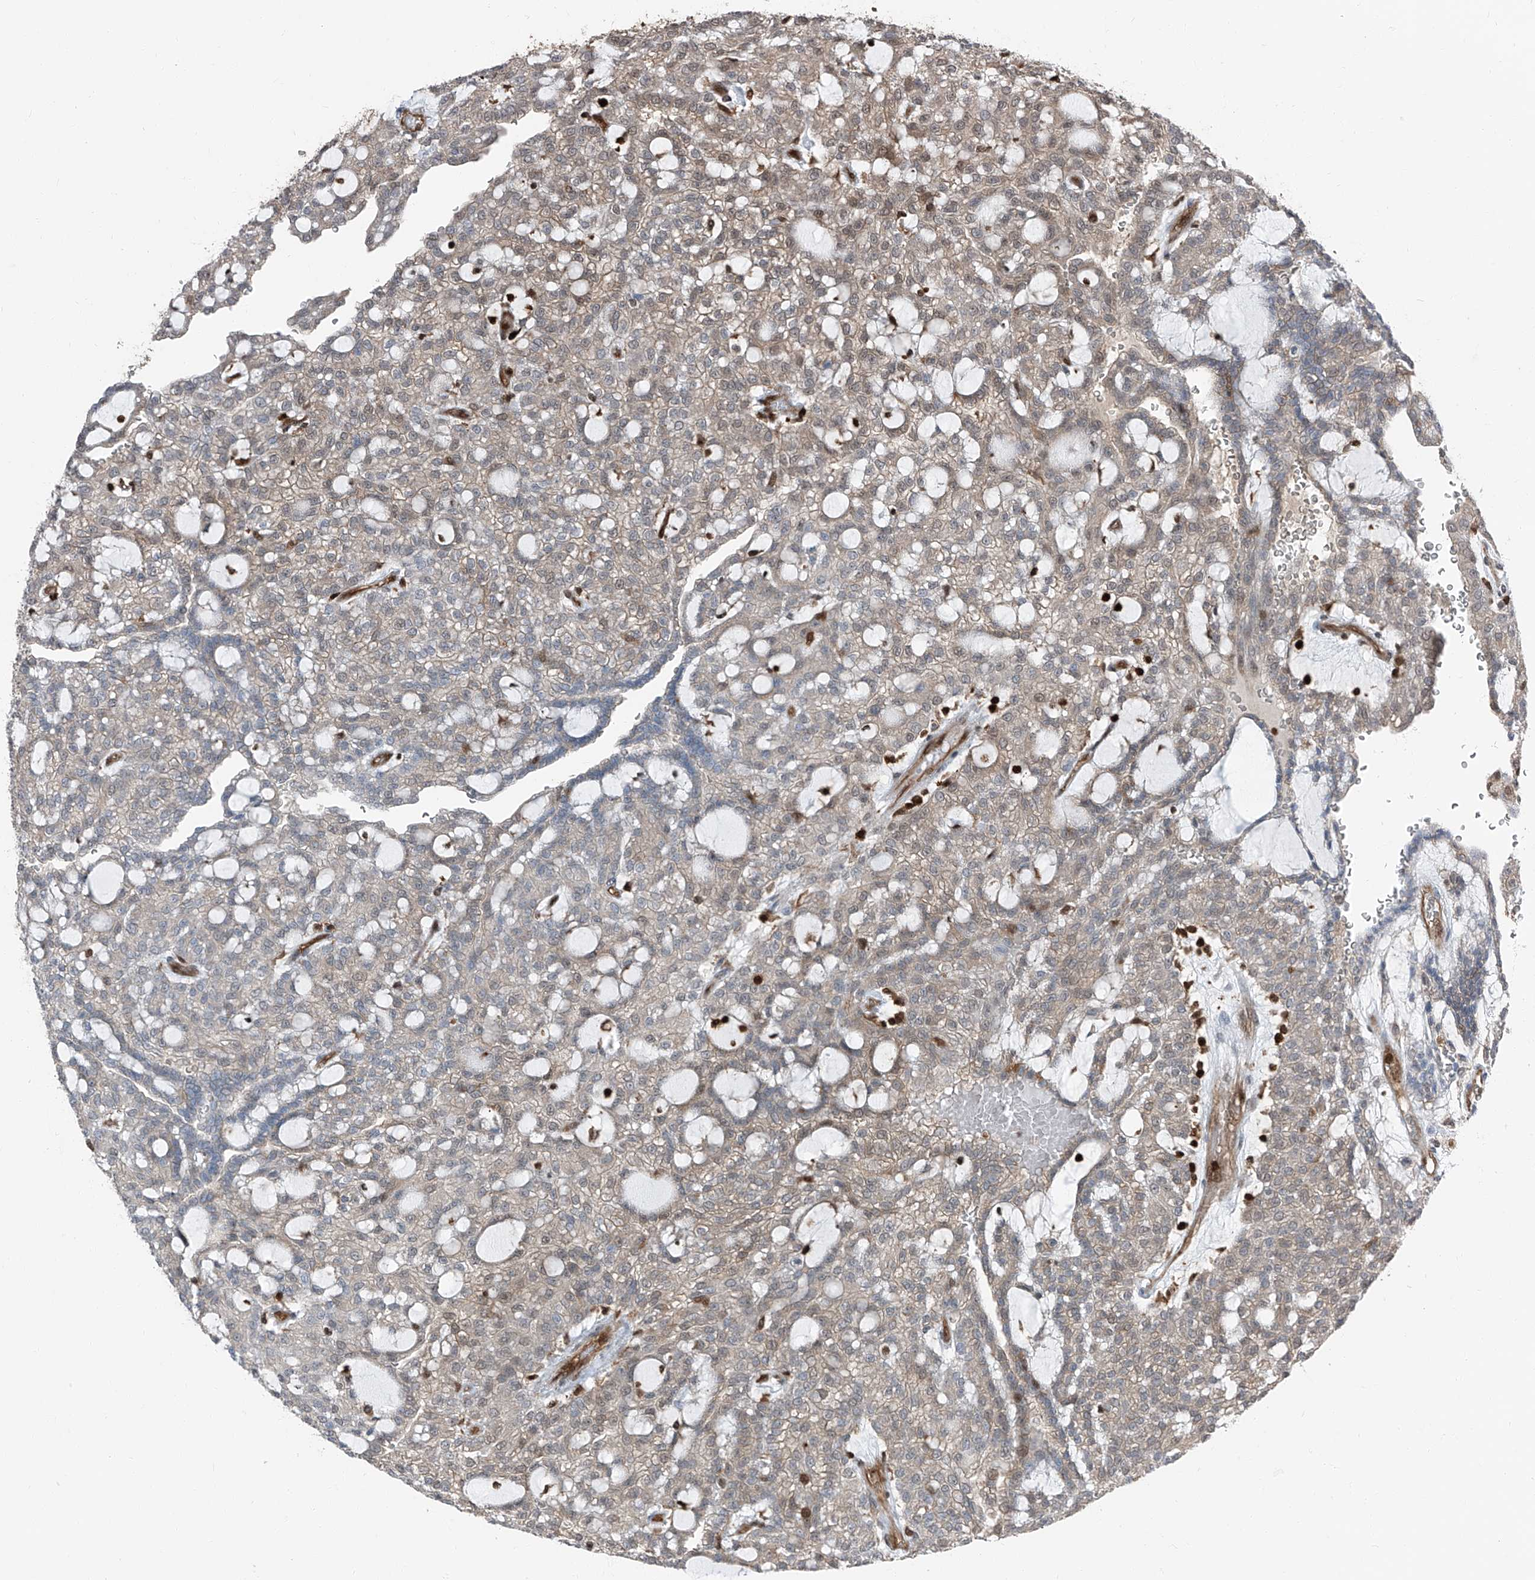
{"staining": {"intensity": "weak", "quantity": "<25%", "location": "cytoplasmic/membranous,nuclear"}, "tissue": "renal cancer", "cell_type": "Tumor cells", "image_type": "cancer", "snomed": [{"axis": "morphology", "description": "Adenocarcinoma, NOS"}, {"axis": "topography", "description": "Kidney"}], "caption": "Immunohistochemical staining of human renal cancer reveals no significant positivity in tumor cells.", "gene": "PSMB10", "patient": {"sex": "male", "age": 63}}